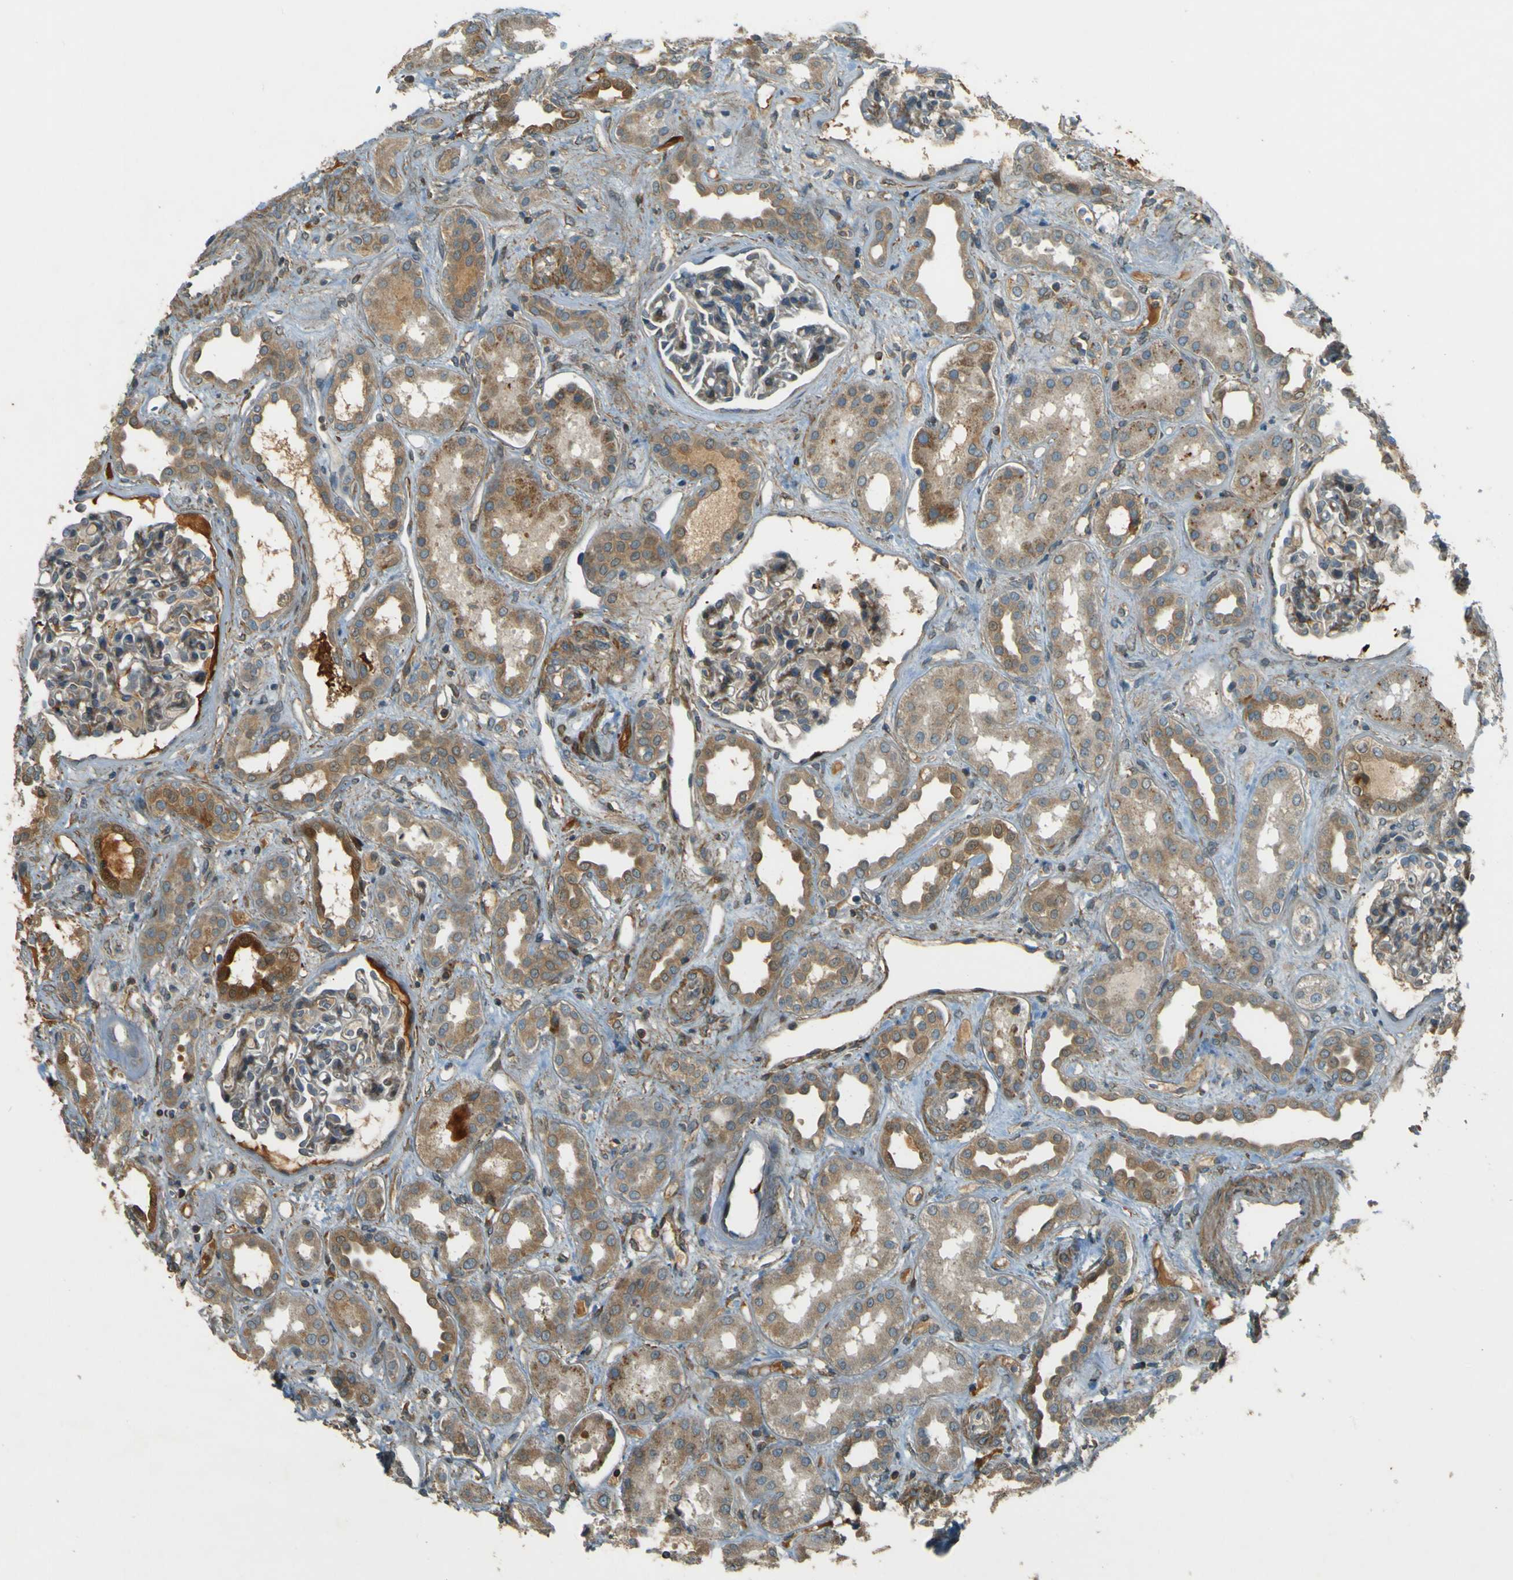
{"staining": {"intensity": "weak", "quantity": "<25%", "location": "cytoplasmic/membranous"}, "tissue": "kidney", "cell_type": "Cells in glomeruli", "image_type": "normal", "snomed": [{"axis": "morphology", "description": "Normal tissue, NOS"}, {"axis": "topography", "description": "Kidney"}], "caption": "The IHC micrograph has no significant staining in cells in glomeruli of kidney. Brightfield microscopy of IHC stained with DAB (3,3'-diaminobenzidine) (brown) and hematoxylin (blue), captured at high magnification.", "gene": "LPCAT1", "patient": {"sex": "male", "age": 59}}